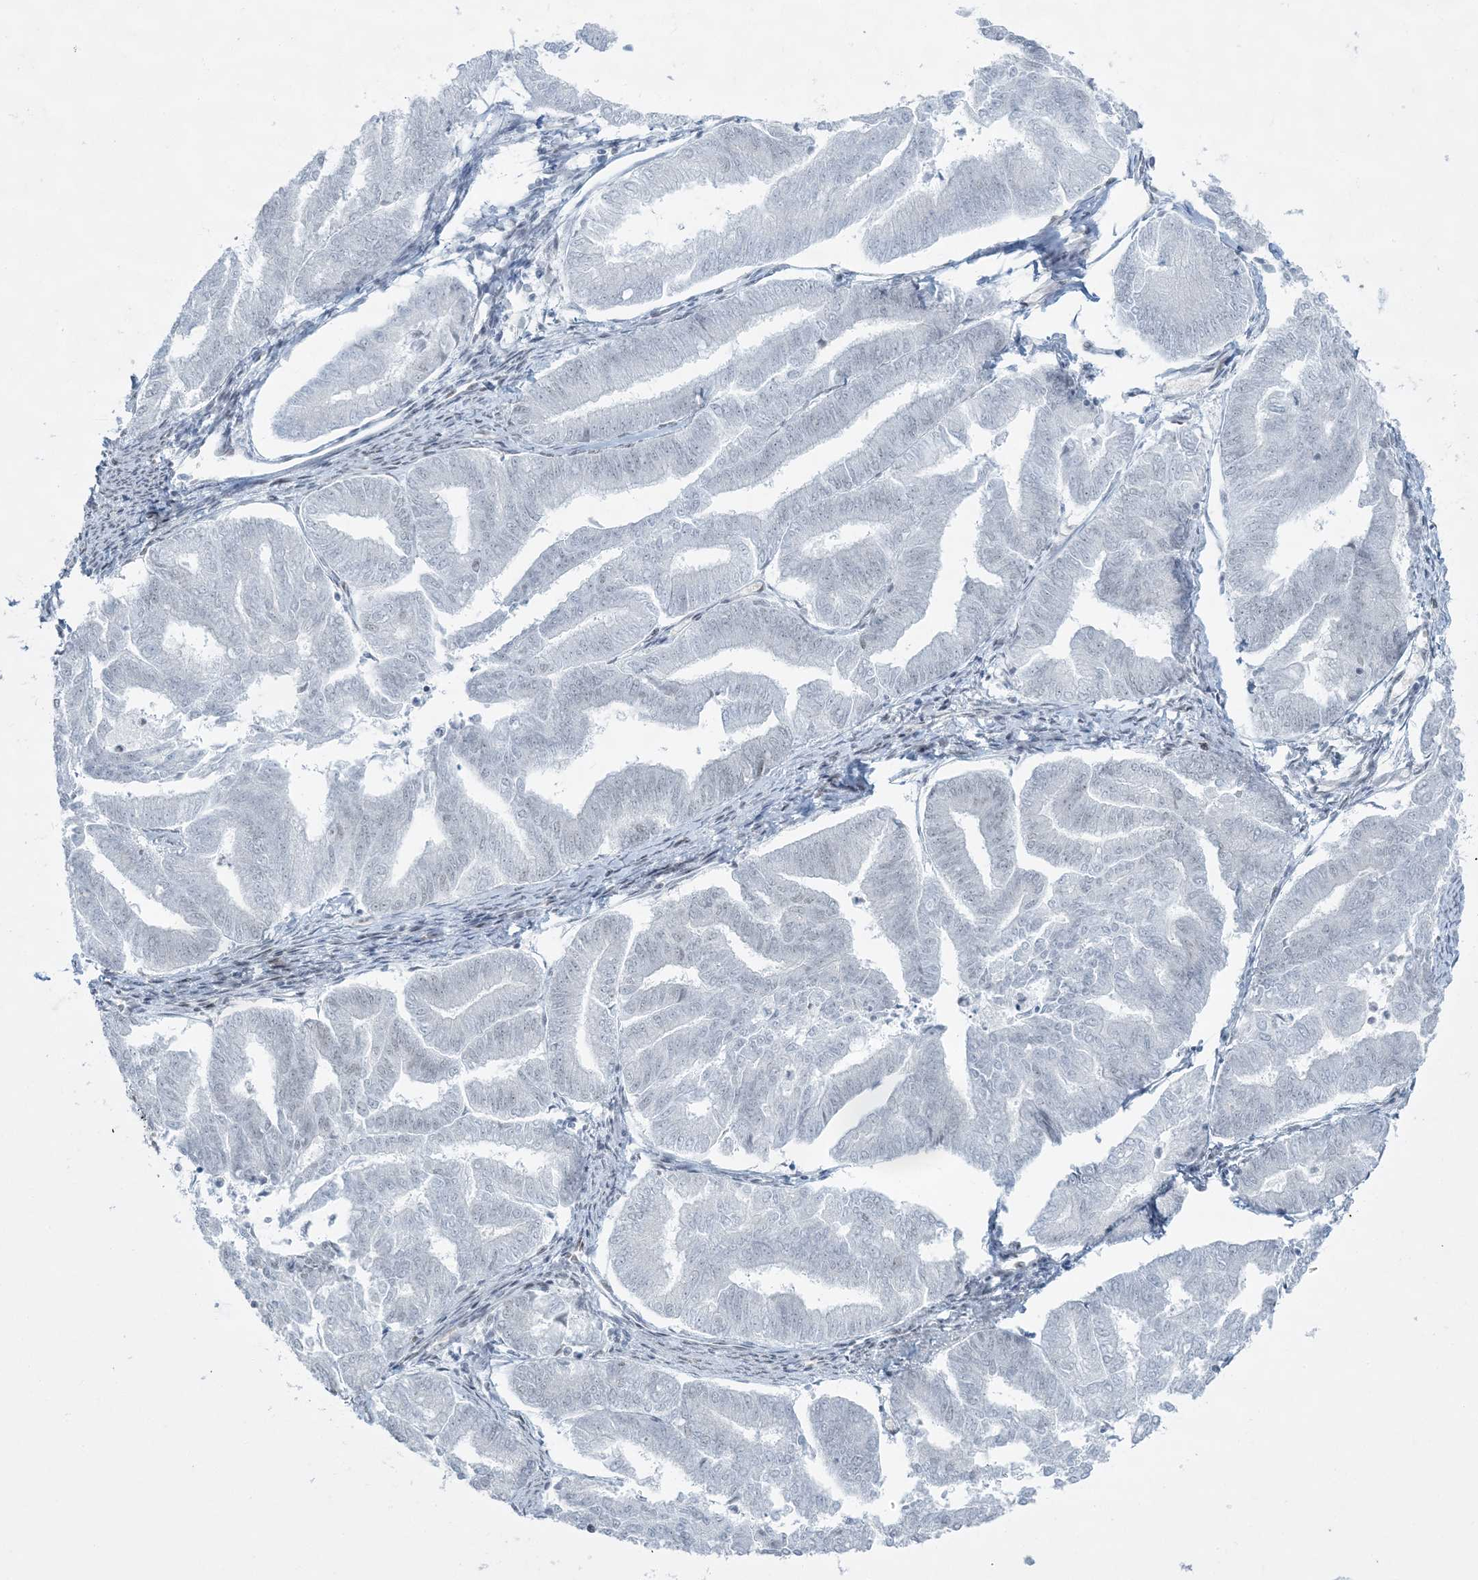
{"staining": {"intensity": "negative", "quantity": "none", "location": "none"}, "tissue": "endometrial cancer", "cell_type": "Tumor cells", "image_type": "cancer", "snomed": [{"axis": "morphology", "description": "Adenocarcinoma, NOS"}, {"axis": "topography", "description": "Endometrium"}], "caption": "Tumor cells are negative for brown protein staining in adenocarcinoma (endometrial).", "gene": "ZNF787", "patient": {"sex": "female", "age": 79}}